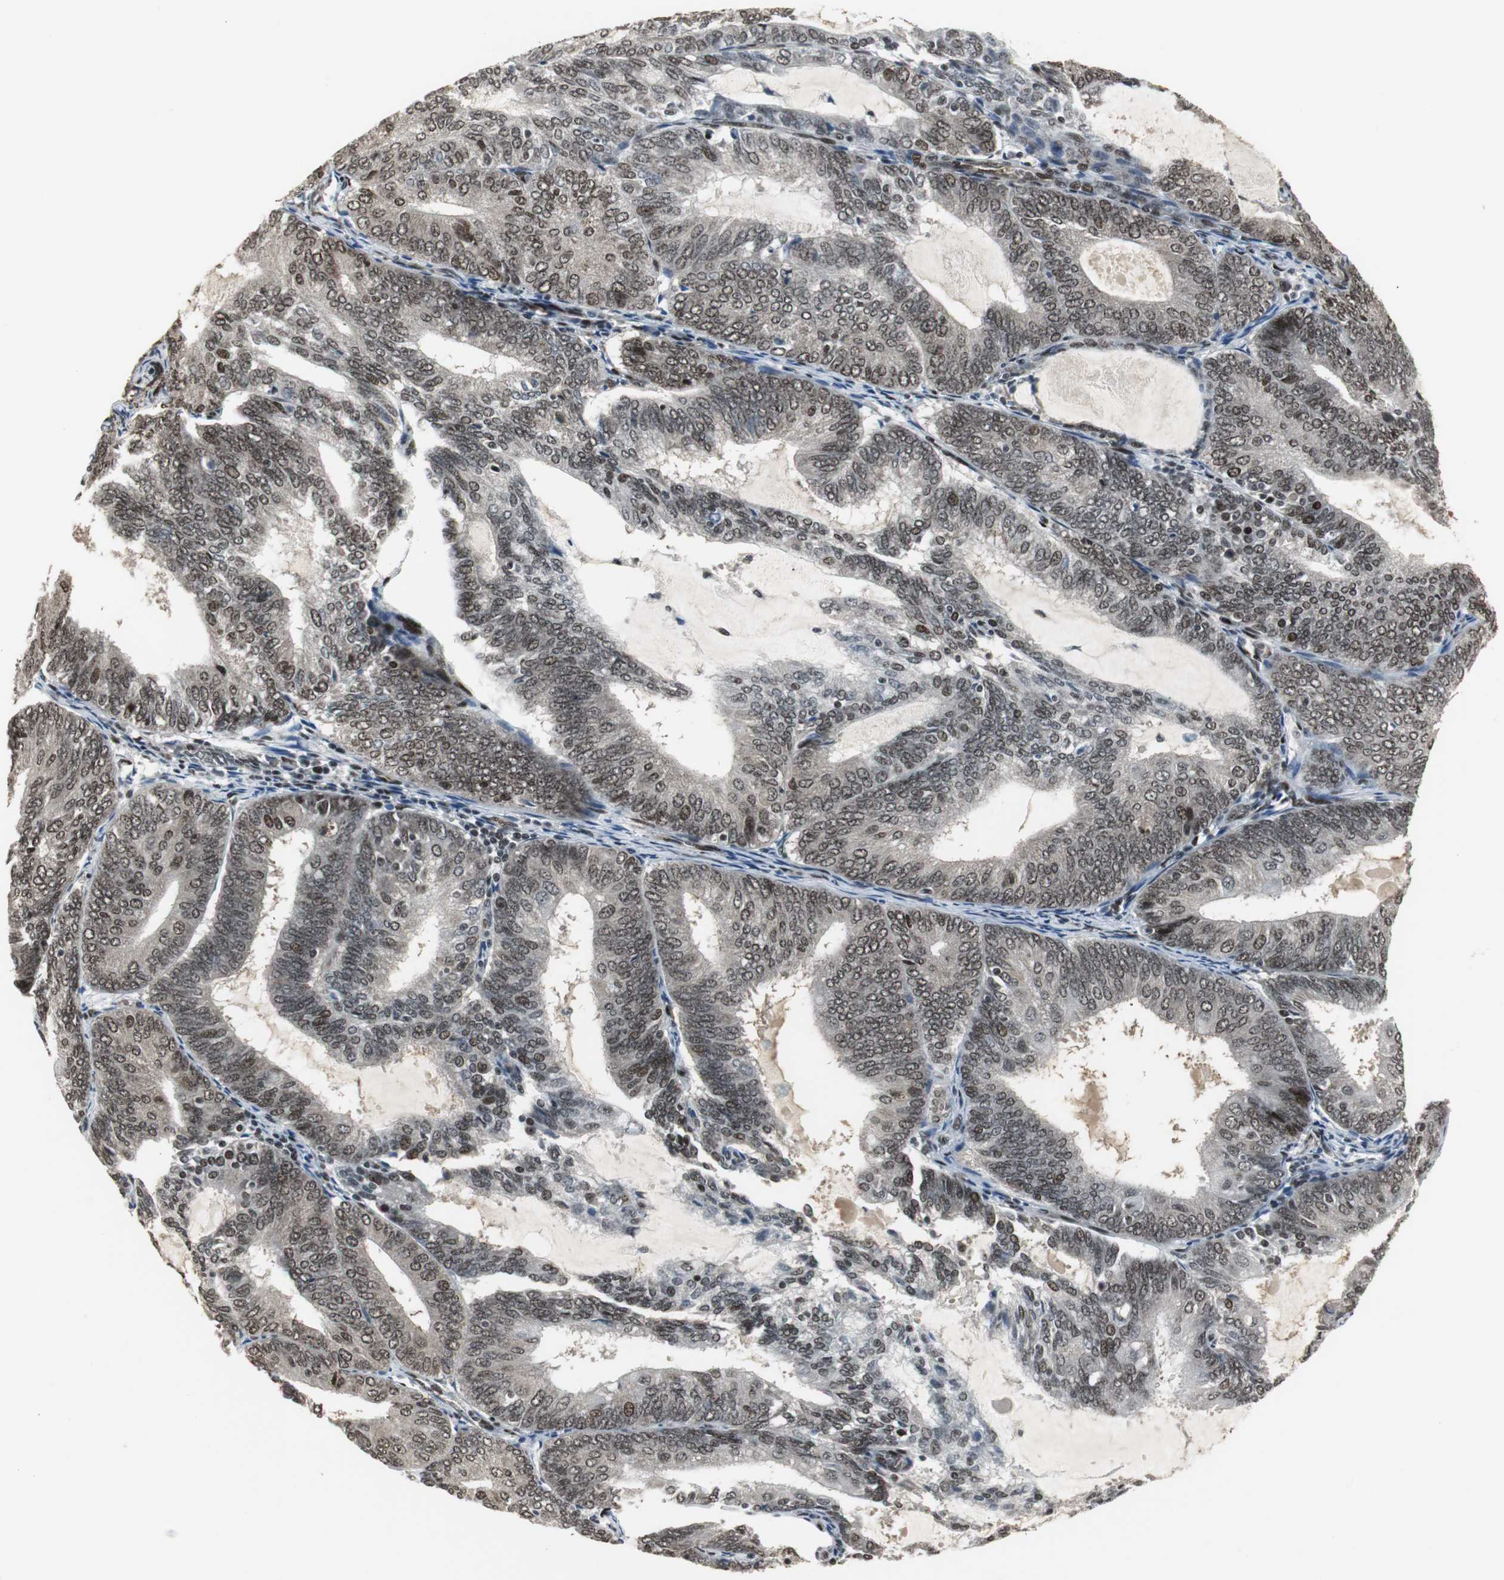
{"staining": {"intensity": "moderate", "quantity": ">75%", "location": "nuclear"}, "tissue": "endometrial cancer", "cell_type": "Tumor cells", "image_type": "cancer", "snomed": [{"axis": "morphology", "description": "Adenocarcinoma, NOS"}, {"axis": "topography", "description": "Endometrium"}], "caption": "This is an image of immunohistochemistry (IHC) staining of endometrial adenocarcinoma, which shows moderate positivity in the nuclear of tumor cells.", "gene": "TAF5", "patient": {"sex": "female", "age": 81}}